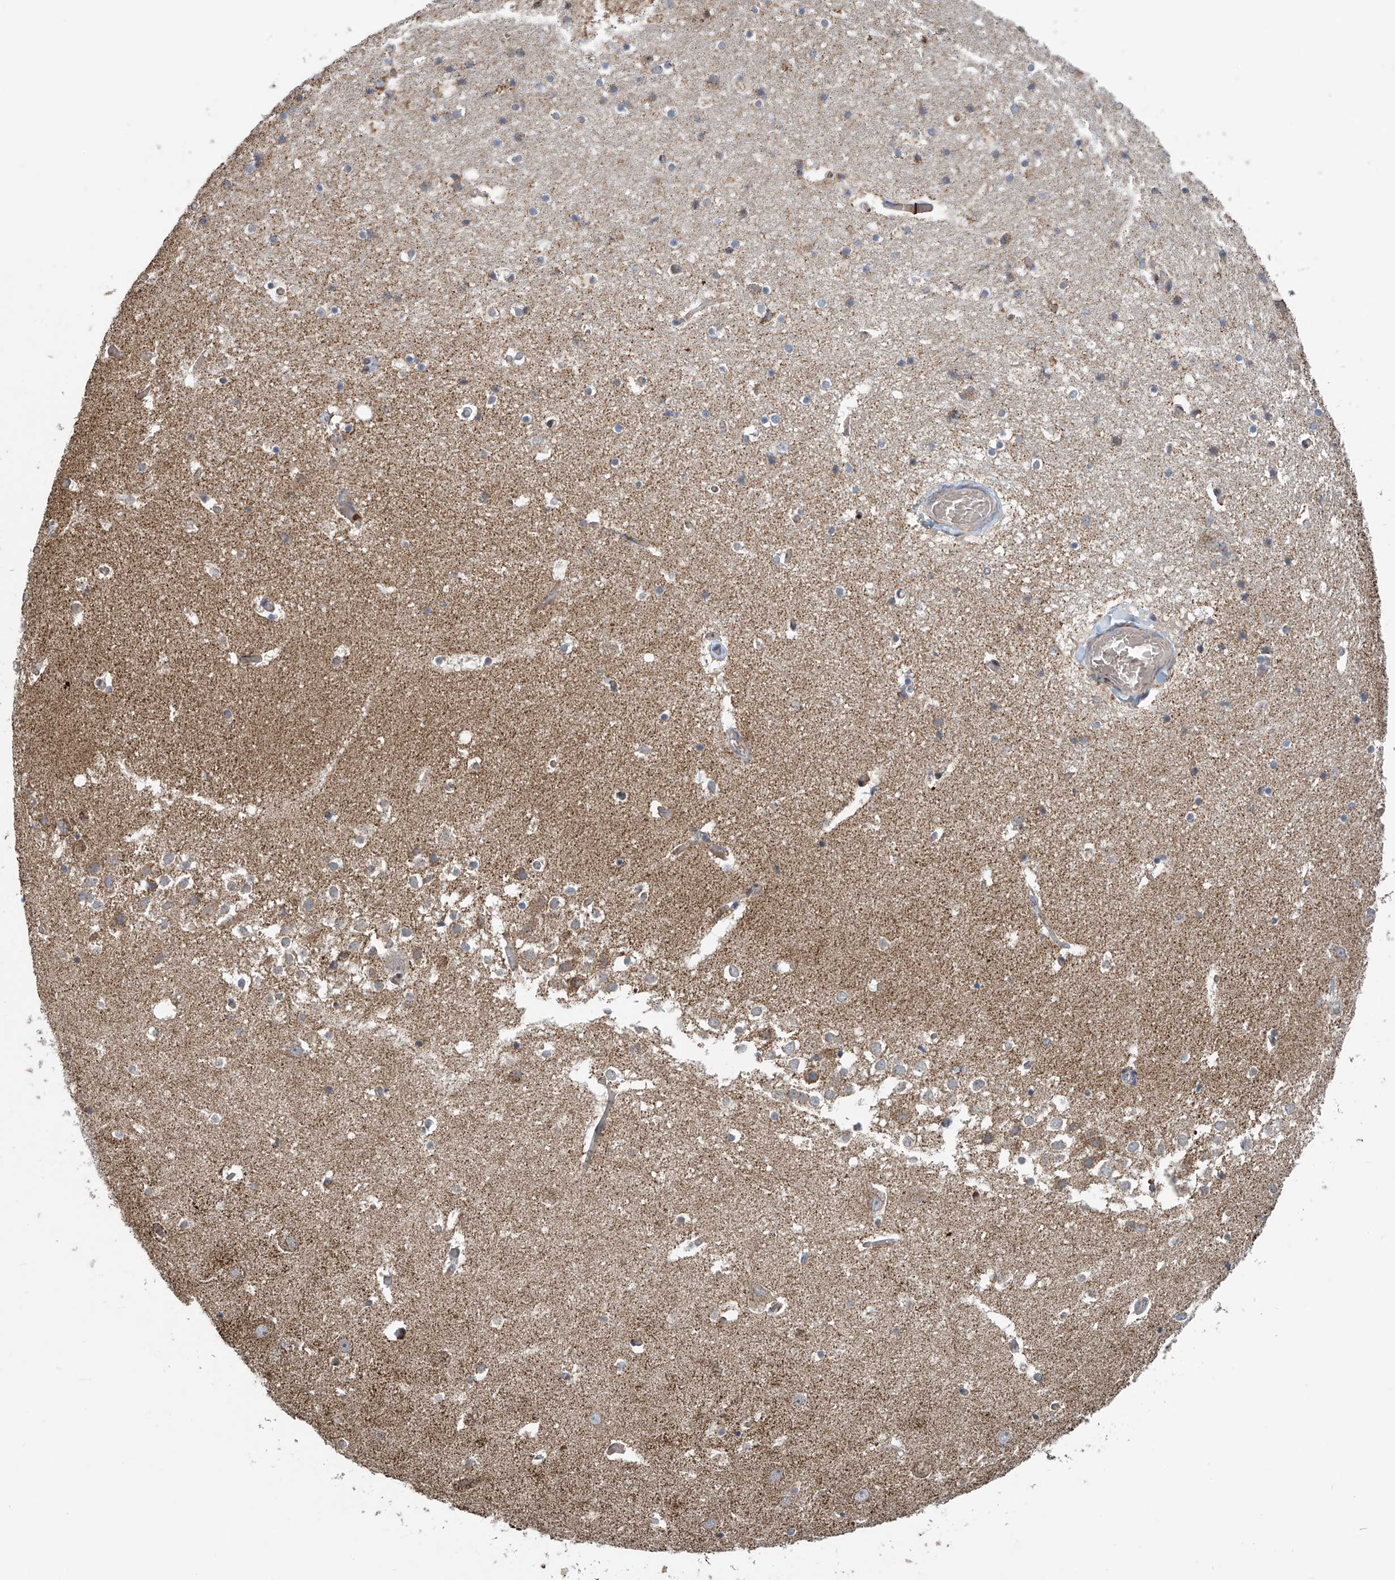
{"staining": {"intensity": "weak", "quantity": "25%-75%", "location": "cytoplasmic/membranous"}, "tissue": "hippocampus", "cell_type": "Glial cells", "image_type": "normal", "snomed": [{"axis": "morphology", "description": "Normal tissue, NOS"}, {"axis": "topography", "description": "Hippocampus"}], "caption": "Glial cells exhibit weak cytoplasmic/membranous positivity in about 25%-75% of cells in unremarkable hippocampus. The staining was performed using DAB to visualize the protein expression in brown, while the nuclei were stained in blue with hematoxylin (Magnification: 20x).", "gene": "COMMD1", "patient": {"sex": "female", "age": 52}}